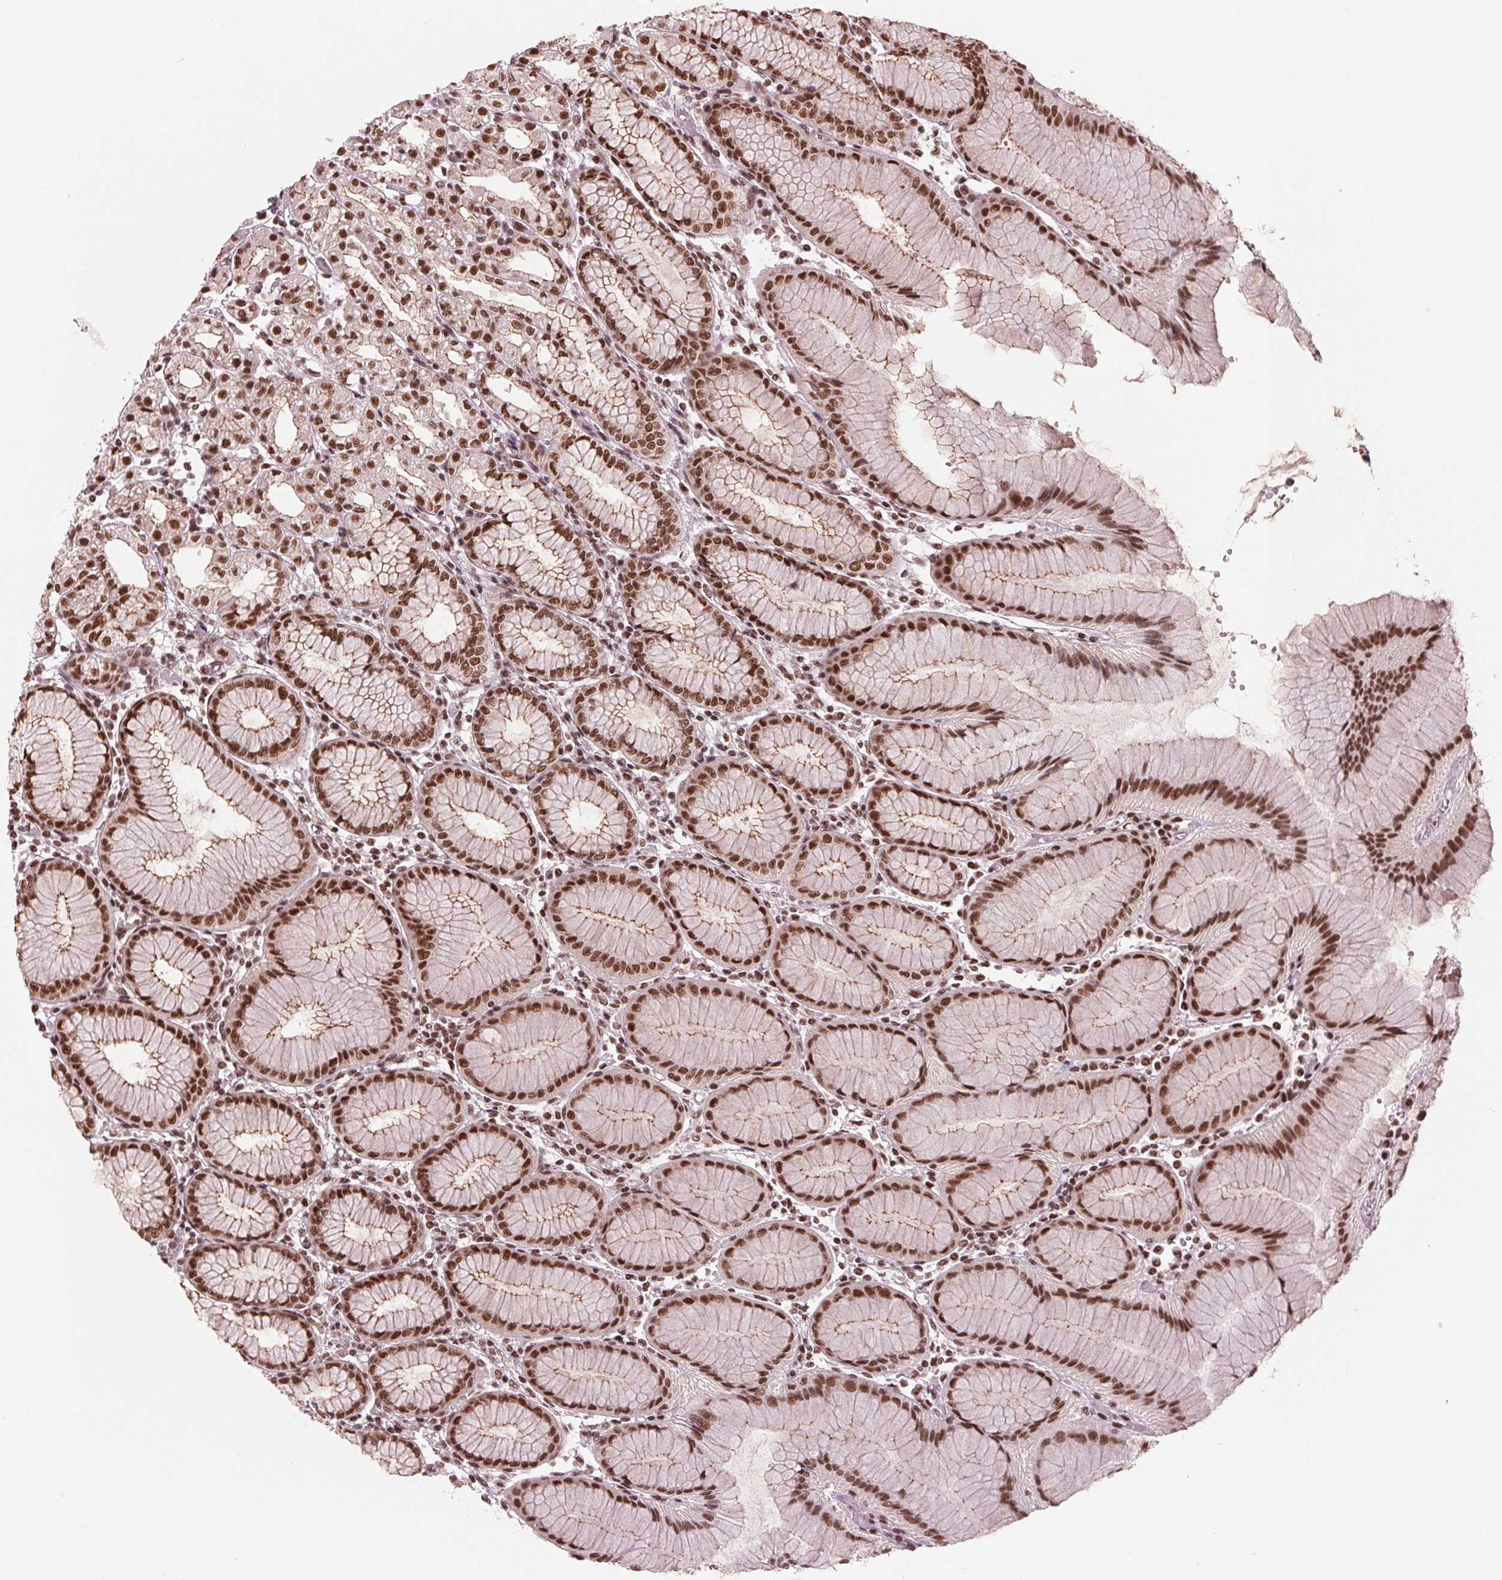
{"staining": {"intensity": "strong", "quantity": ">75%", "location": "cytoplasmic/membranous,nuclear"}, "tissue": "stomach", "cell_type": "Glandular cells", "image_type": "normal", "snomed": [{"axis": "morphology", "description": "Normal tissue, NOS"}, {"axis": "topography", "description": "Skeletal muscle"}, {"axis": "topography", "description": "Stomach"}], "caption": "Approximately >75% of glandular cells in unremarkable human stomach reveal strong cytoplasmic/membranous,nuclear protein expression as visualized by brown immunohistochemical staining.", "gene": "LSM2", "patient": {"sex": "female", "age": 57}}